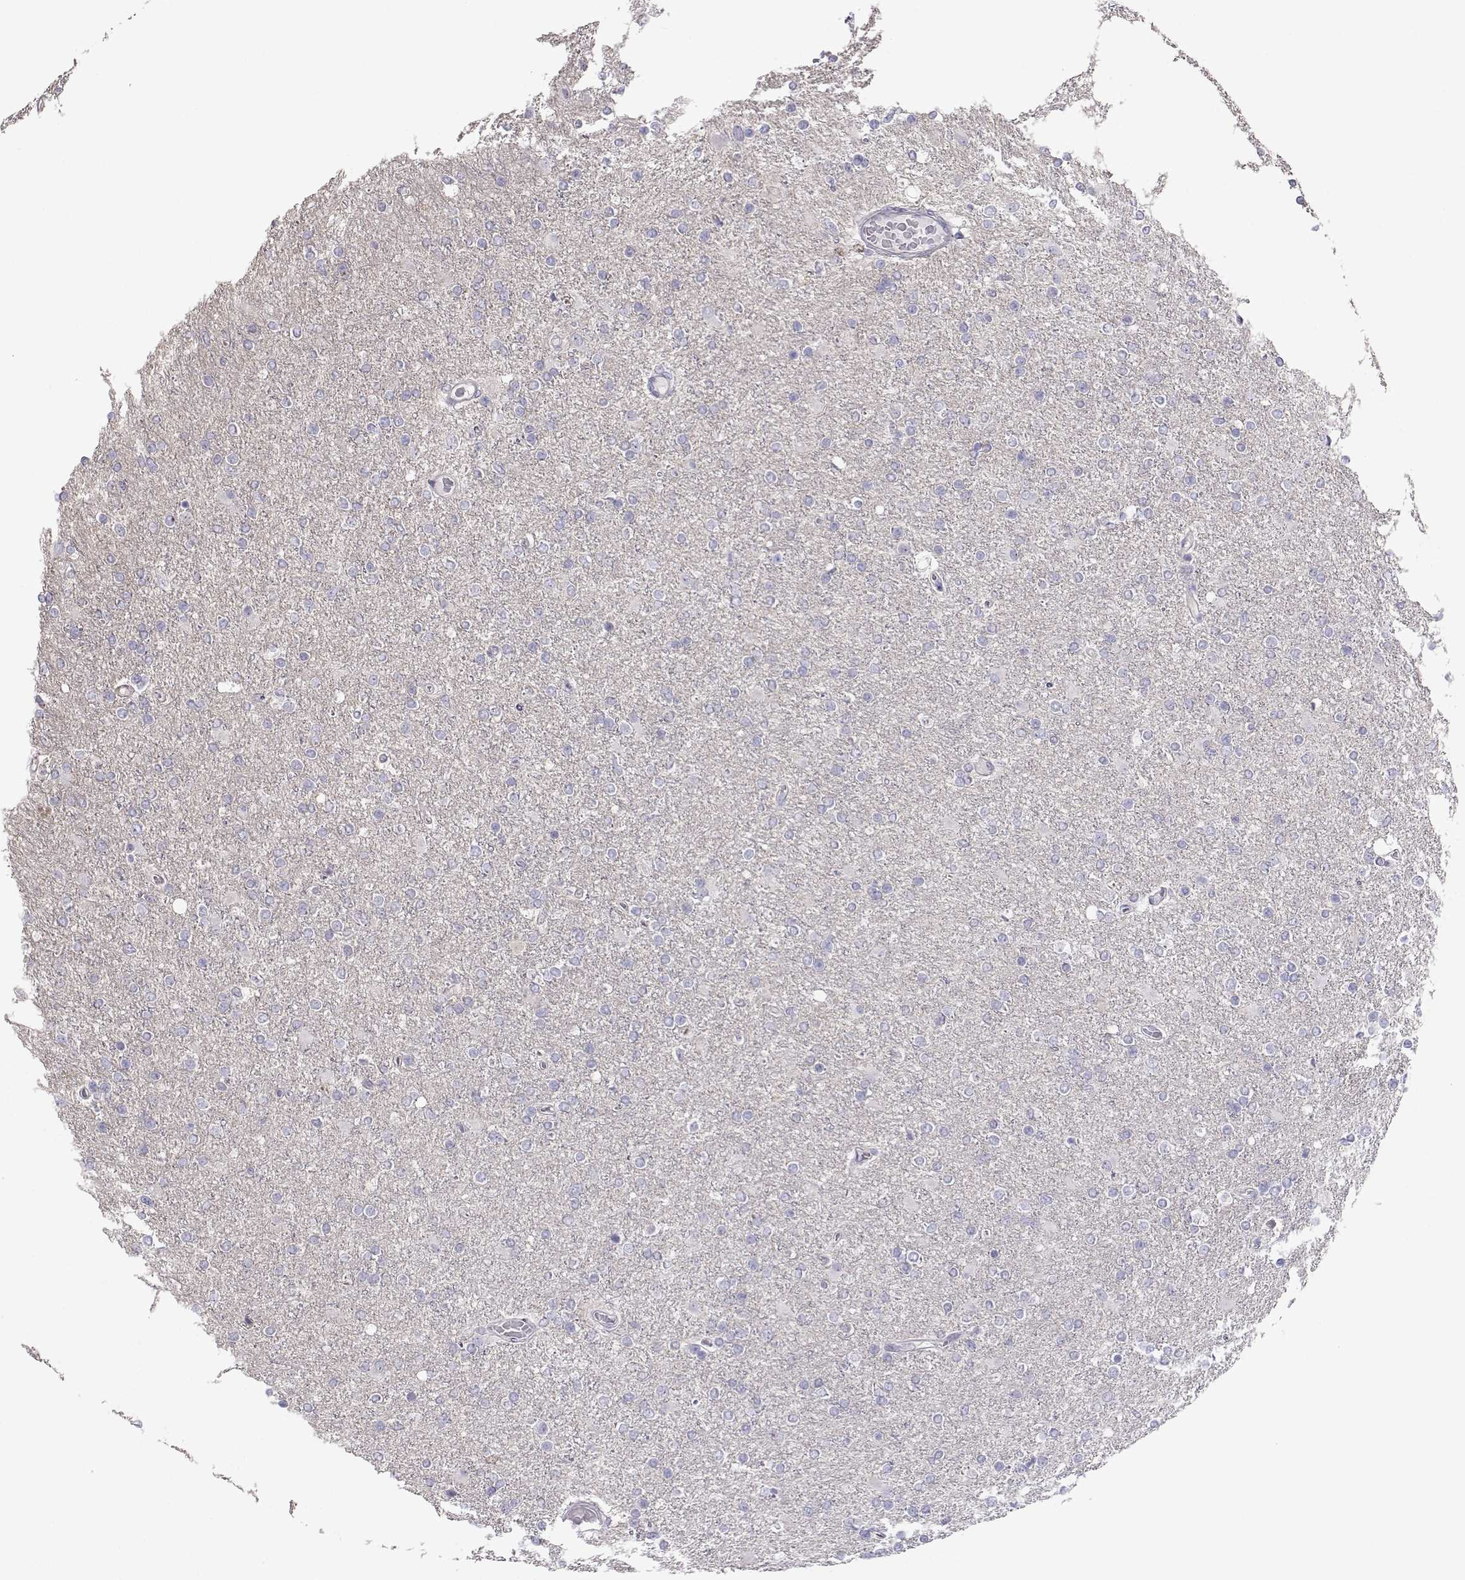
{"staining": {"intensity": "negative", "quantity": "none", "location": "none"}, "tissue": "glioma", "cell_type": "Tumor cells", "image_type": "cancer", "snomed": [{"axis": "morphology", "description": "Glioma, malignant, High grade"}, {"axis": "topography", "description": "Cerebral cortex"}], "caption": "This is an IHC histopathology image of human malignant high-grade glioma. There is no positivity in tumor cells.", "gene": "NCAM2", "patient": {"sex": "male", "age": 70}}